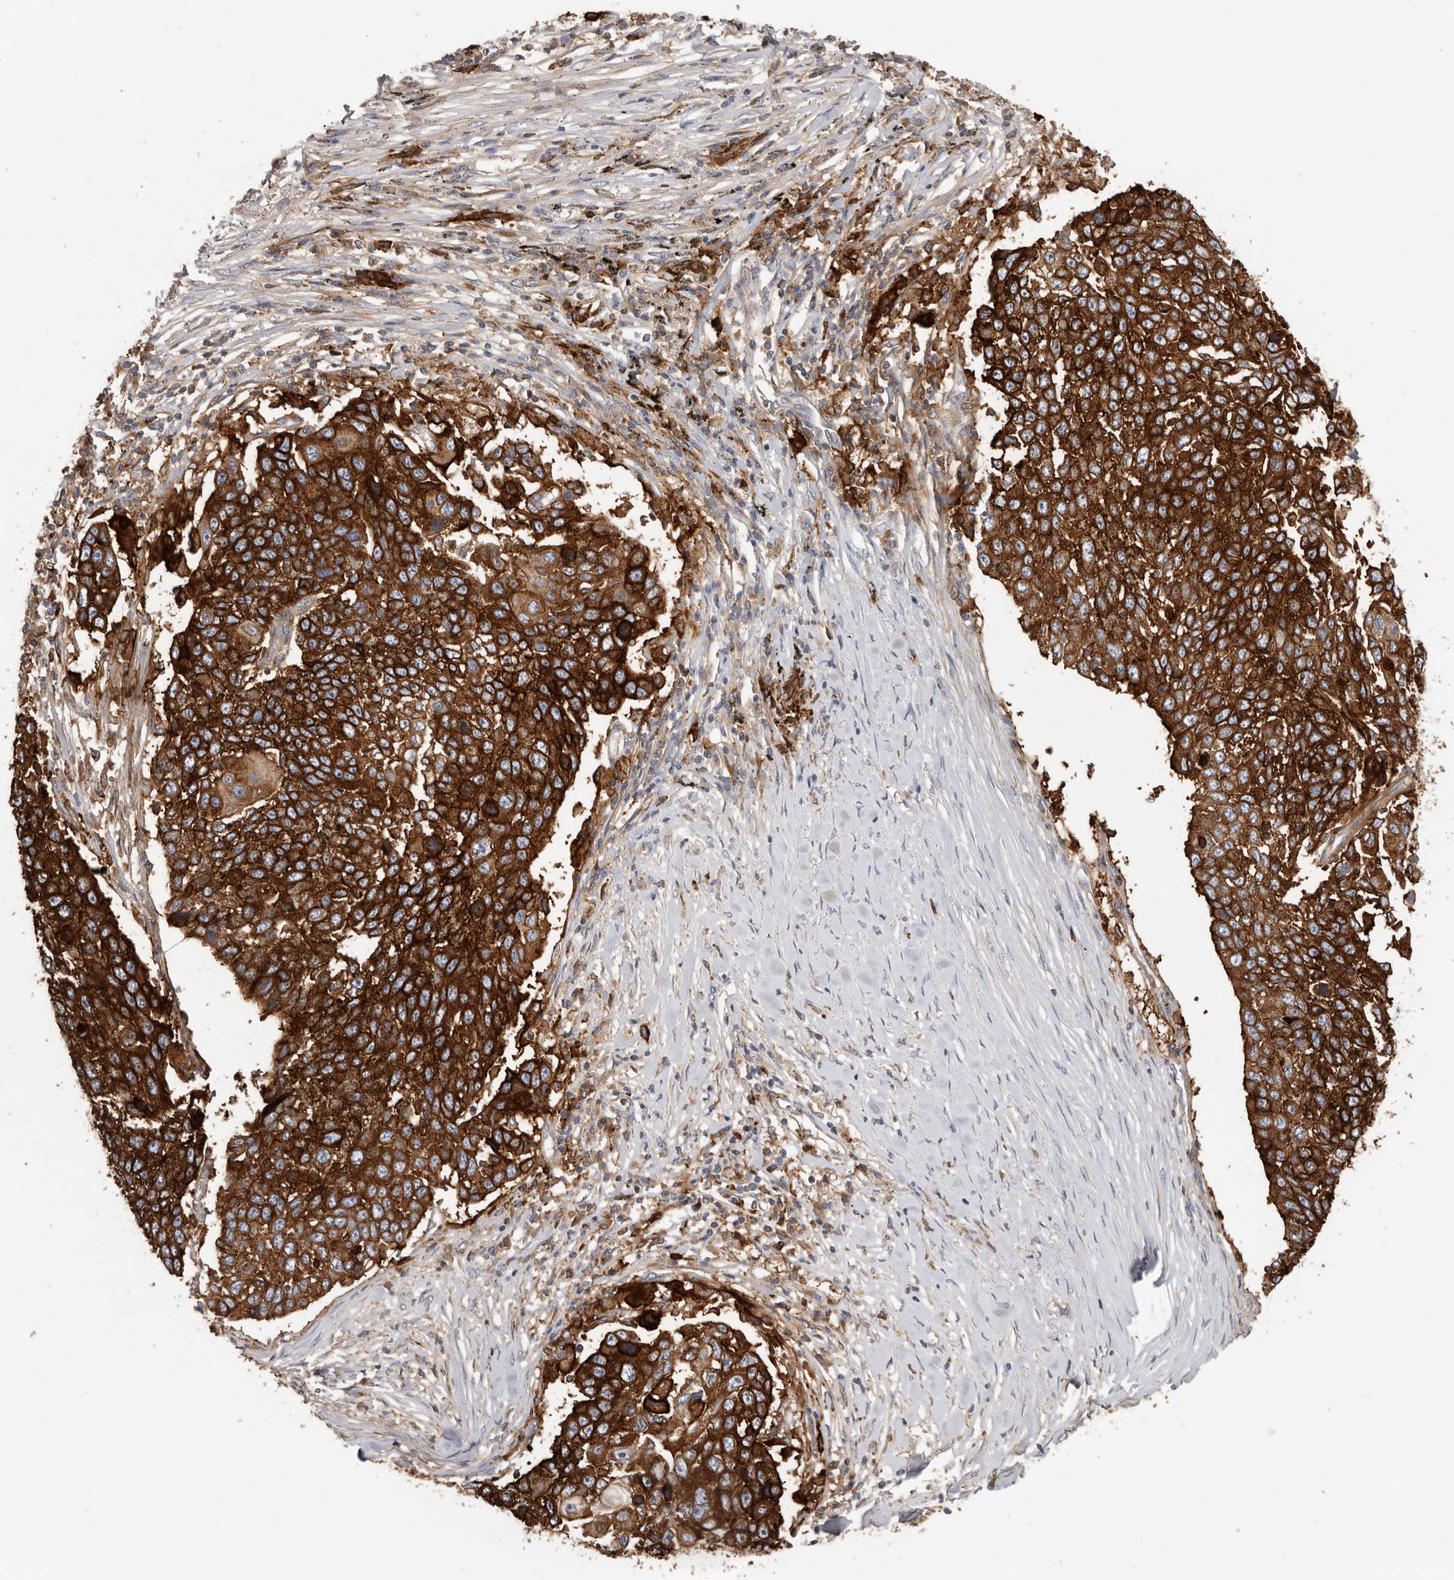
{"staining": {"intensity": "strong", "quantity": ">75%", "location": "cytoplasmic/membranous"}, "tissue": "lung cancer", "cell_type": "Tumor cells", "image_type": "cancer", "snomed": [{"axis": "morphology", "description": "Squamous cell carcinoma, NOS"}, {"axis": "topography", "description": "Lung"}], "caption": "High-power microscopy captured an IHC image of lung cancer, revealing strong cytoplasmic/membranous expression in approximately >75% of tumor cells.", "gene": "TFRC", "patient": {"sex": "male", "age": 66}}